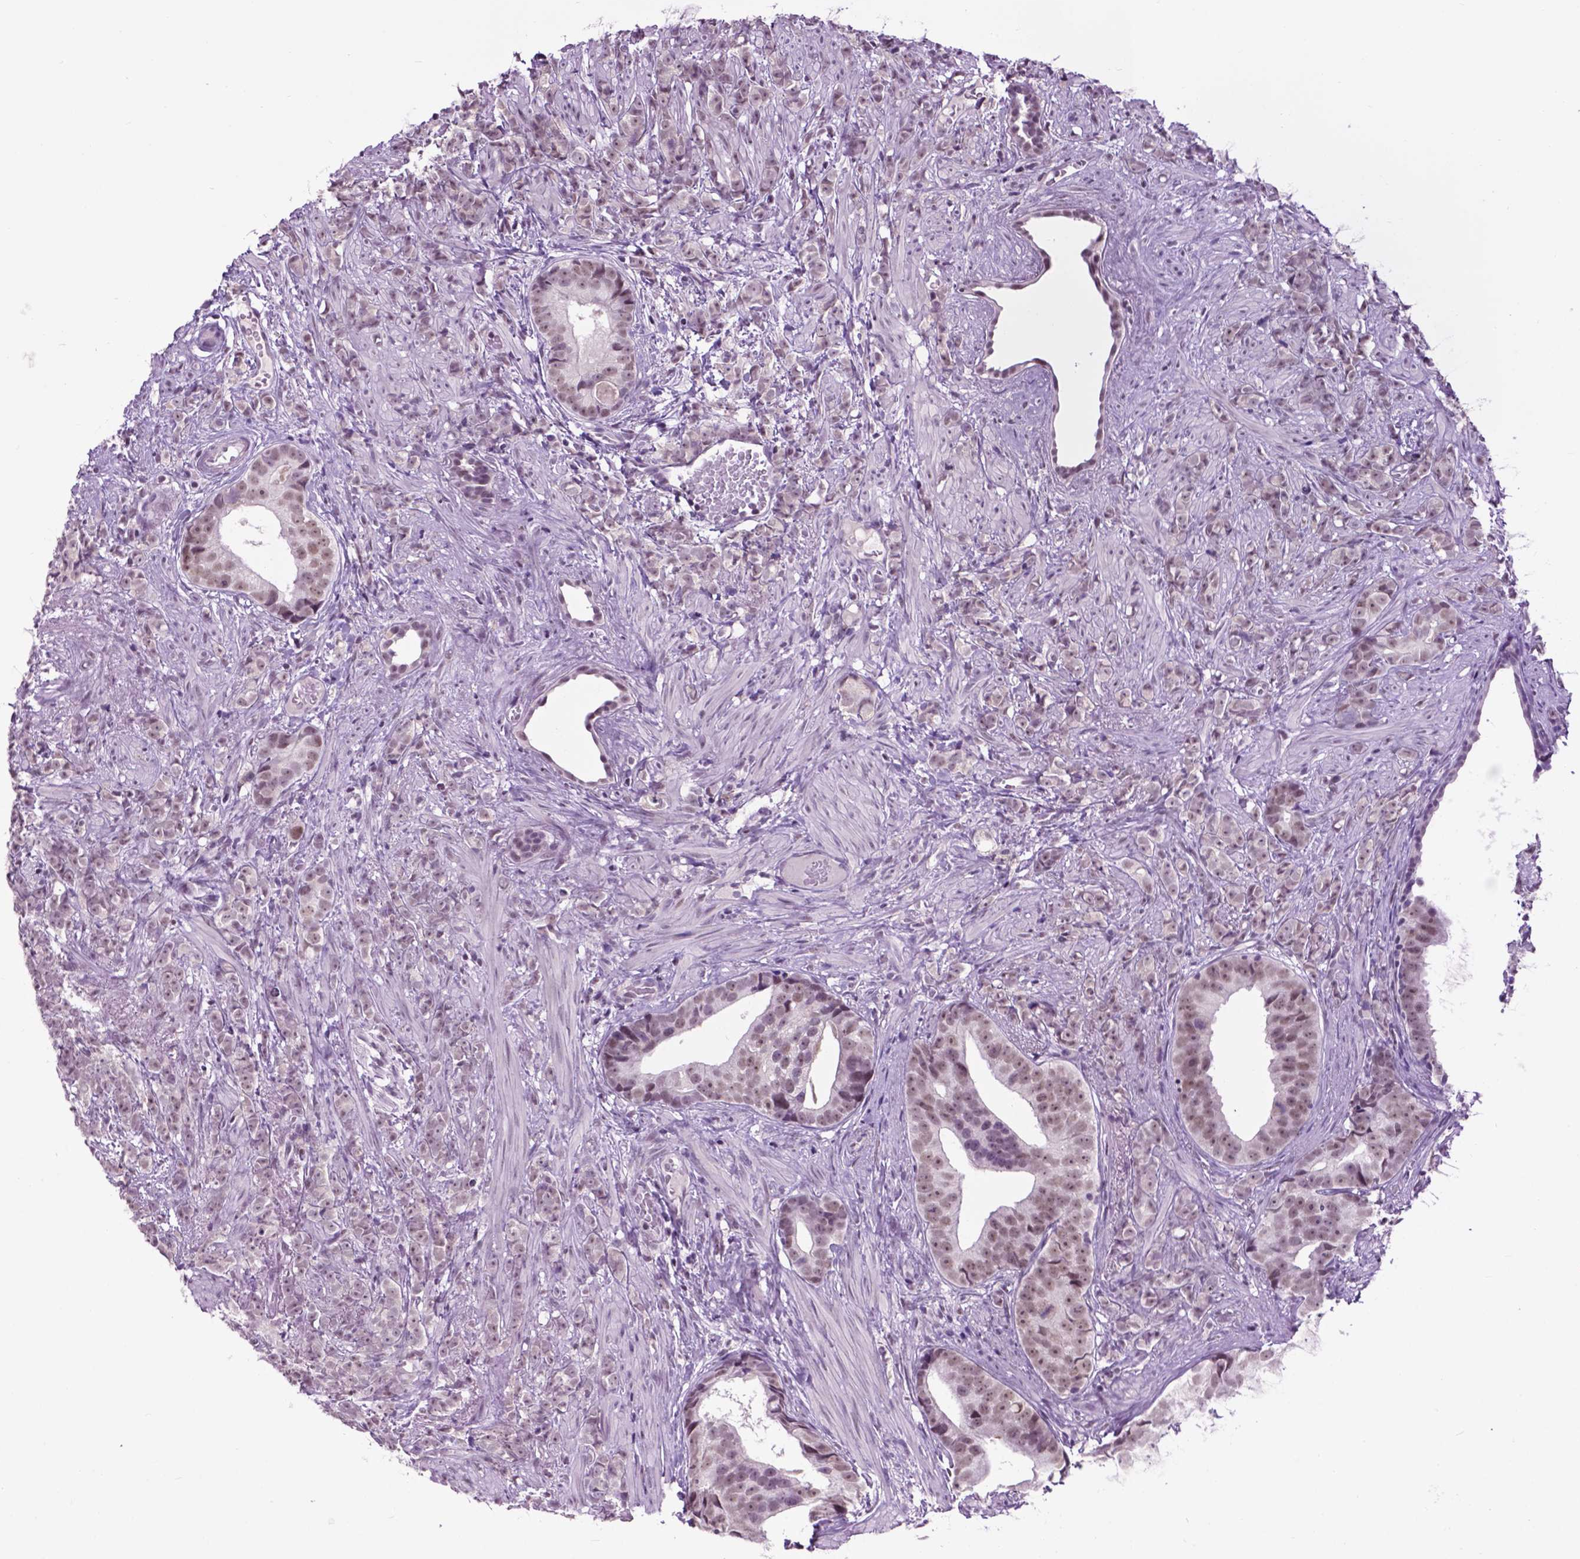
{"staining": {"intensity": "weak", "quantity": ">75%", "location": "nuclear"}, "tissue": "prostate cancer", "cell_type": "Tumor cells", "image_type": "cancer", "snomed": [{"axis": "morphology", "description": "Adenocarcinoma, High grade"}, {"axis": "topography", "description": "Prostate"}], "caption": "Tumor cells show weak nuclear positivity in approximately >75% of cells in prostate cancer.", "gene": "EAF1", "patient": {"sex": "male", "age": 81}}